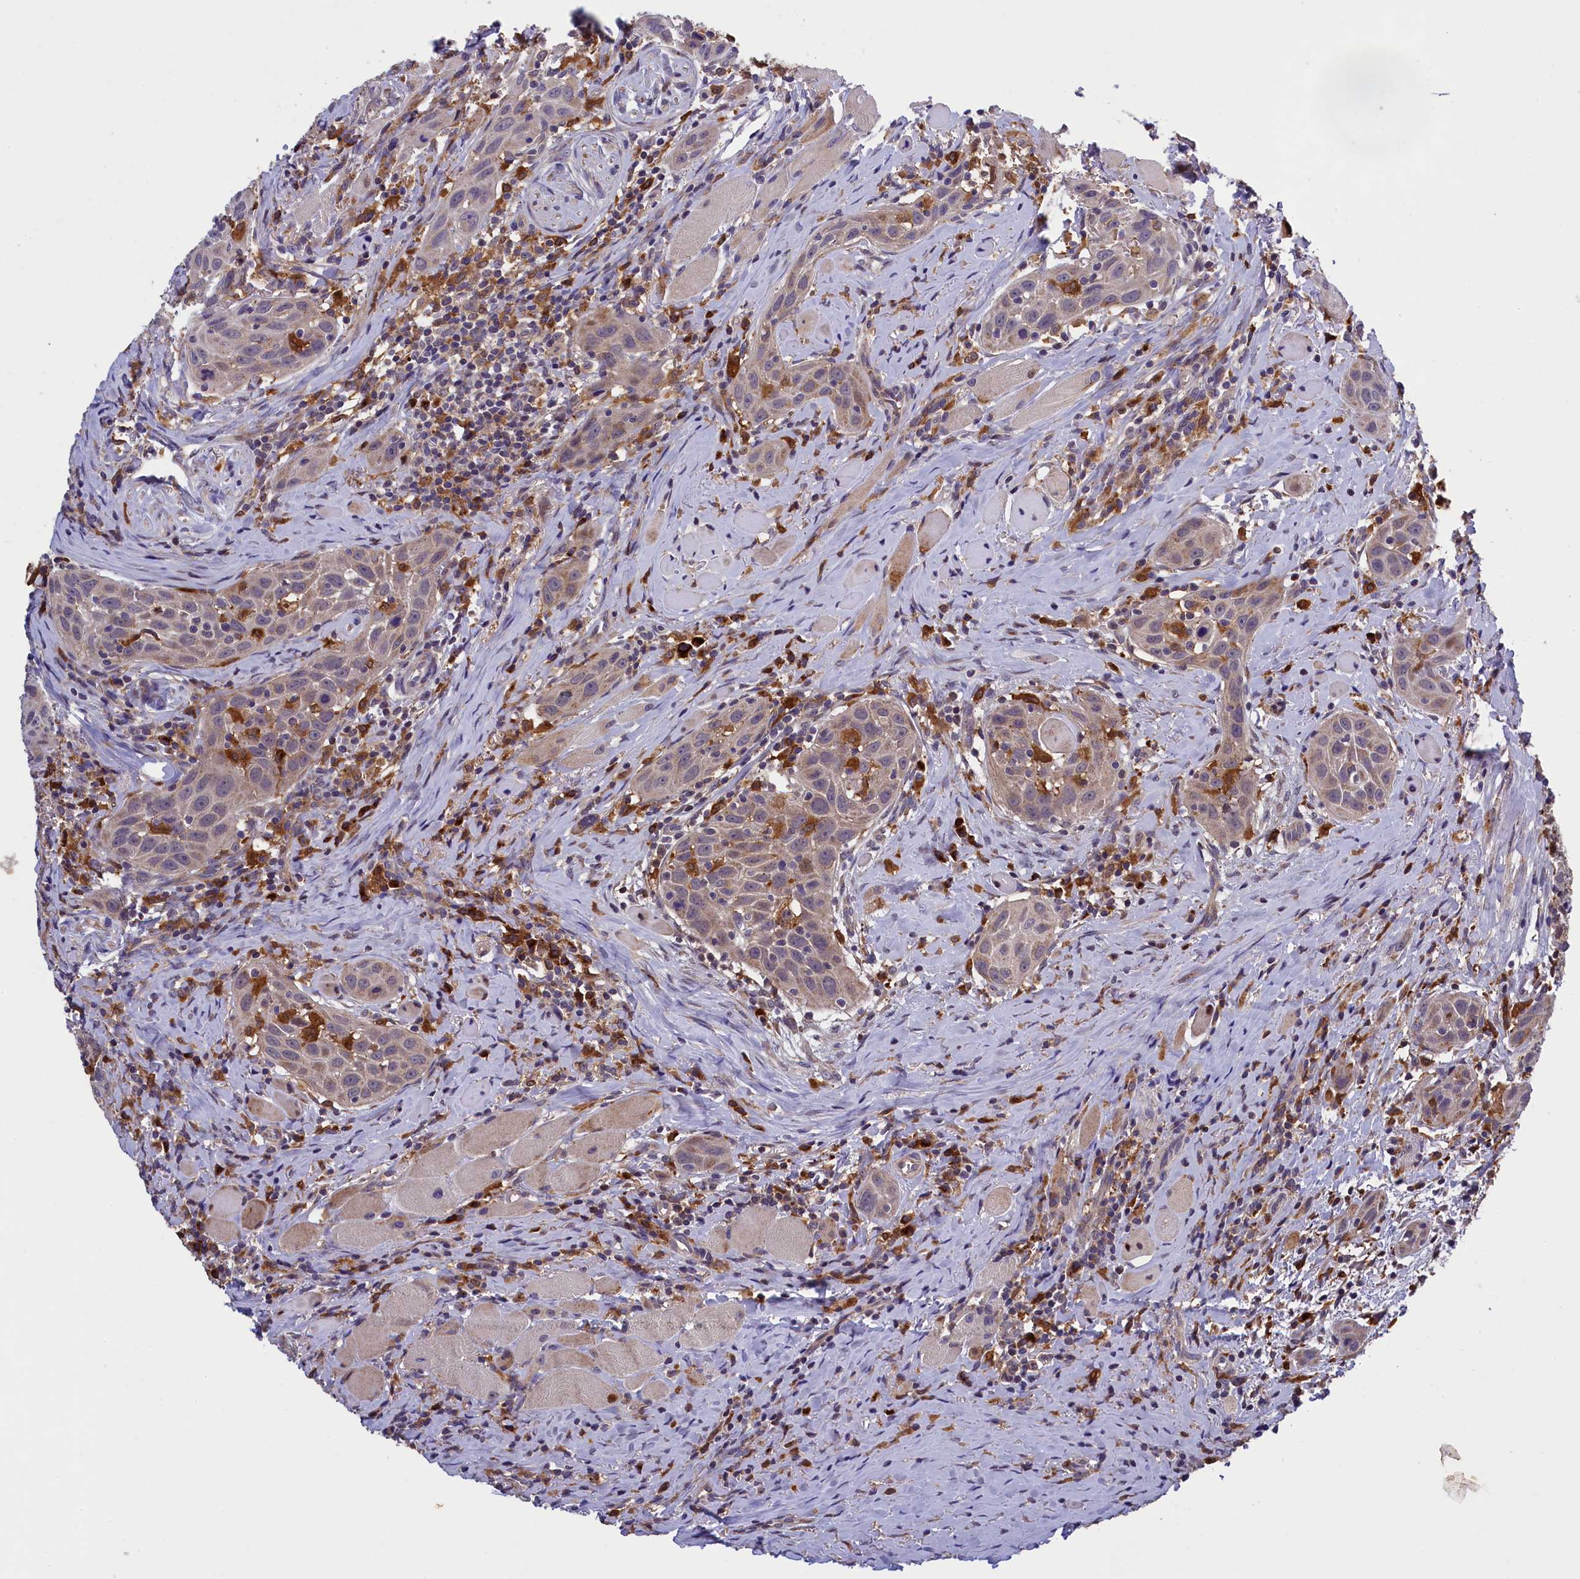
{"staining": {"intensity": "weak", "quantity": "<25%", "location": "cytoplasmic/membranous"}, "tissue": "head and neck cancer", "cell_type": "Tumor cells", "image_type": "cancer", "snomed": [{"axis": "morphology", "description": "Squamous cell carcinoma, NOS"}, {"axis": "topography", "description": "Oral tissue"}, {"axis": "topography", "description": "Head-Neck"}], "caption": "There is no significant expression in tumor cells of squamous cell carcinoma (head and neck).", "gene": "NAIP", "patient": {"sex": "female", "age": 50}}